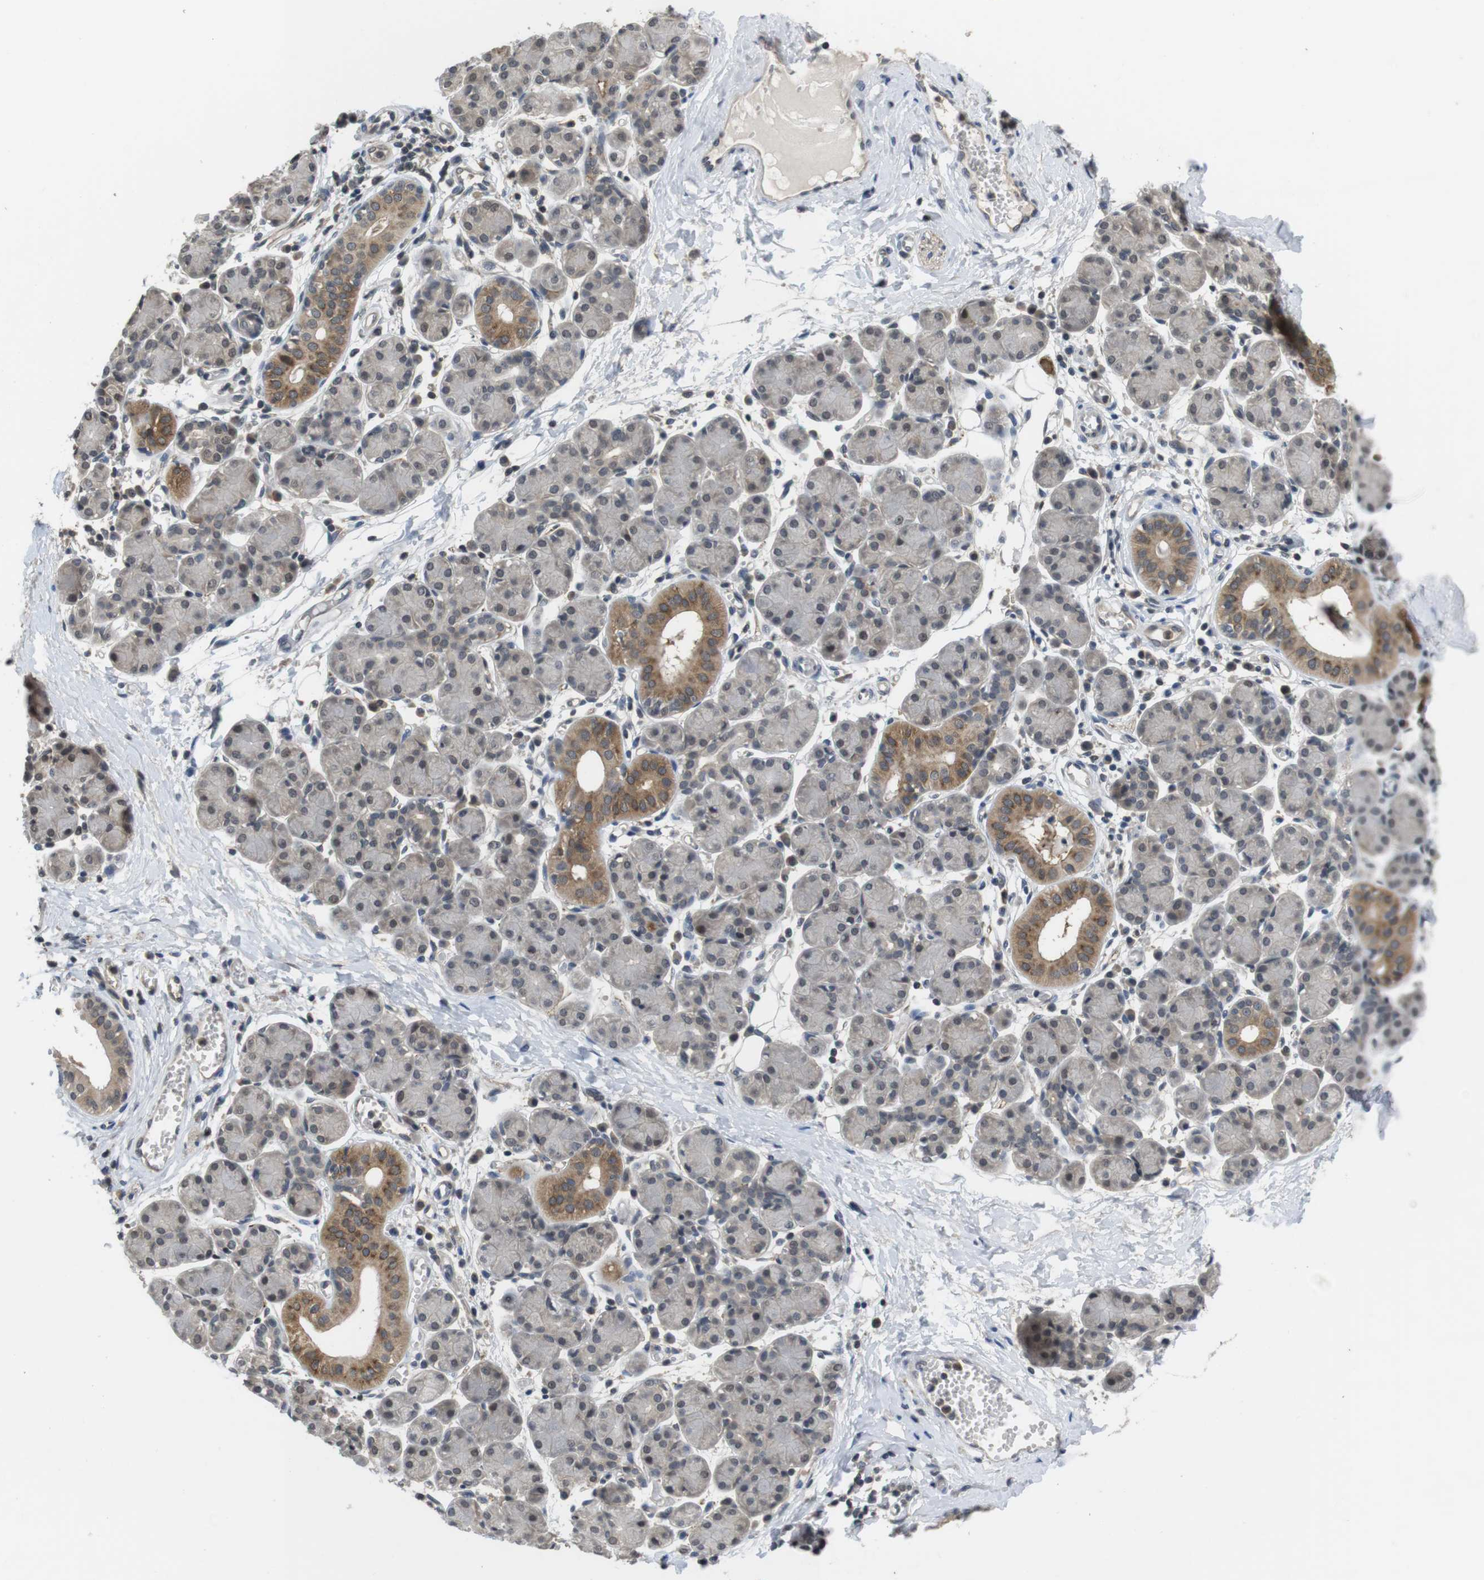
{"staining": {"intensity": "moderate", "quantity": "25%-75%", "location": "cytoplasmic/membranous,nuclear"}, "tissue": "salivary gland", "cell_type": "Glandular cells", "image_type": "normal", "snomed": [{"axis": "morphology", "description": "Normal tissue, NOS"}, {"axis": "morphology", "description": "Inflammation, NOS"}, {"axis": "topography", "description": "Lymph node"}, {"axis": "topography", "description": "Salivary gland"}], "caption": "Protein analysis of benign salivary gland shows moderate cytoplasmic/membranous,nuclear positivity in approximately 25%-75% of glandular cells.", "gene": "FADD", "patient": {"sex": "male", "age": 3}}